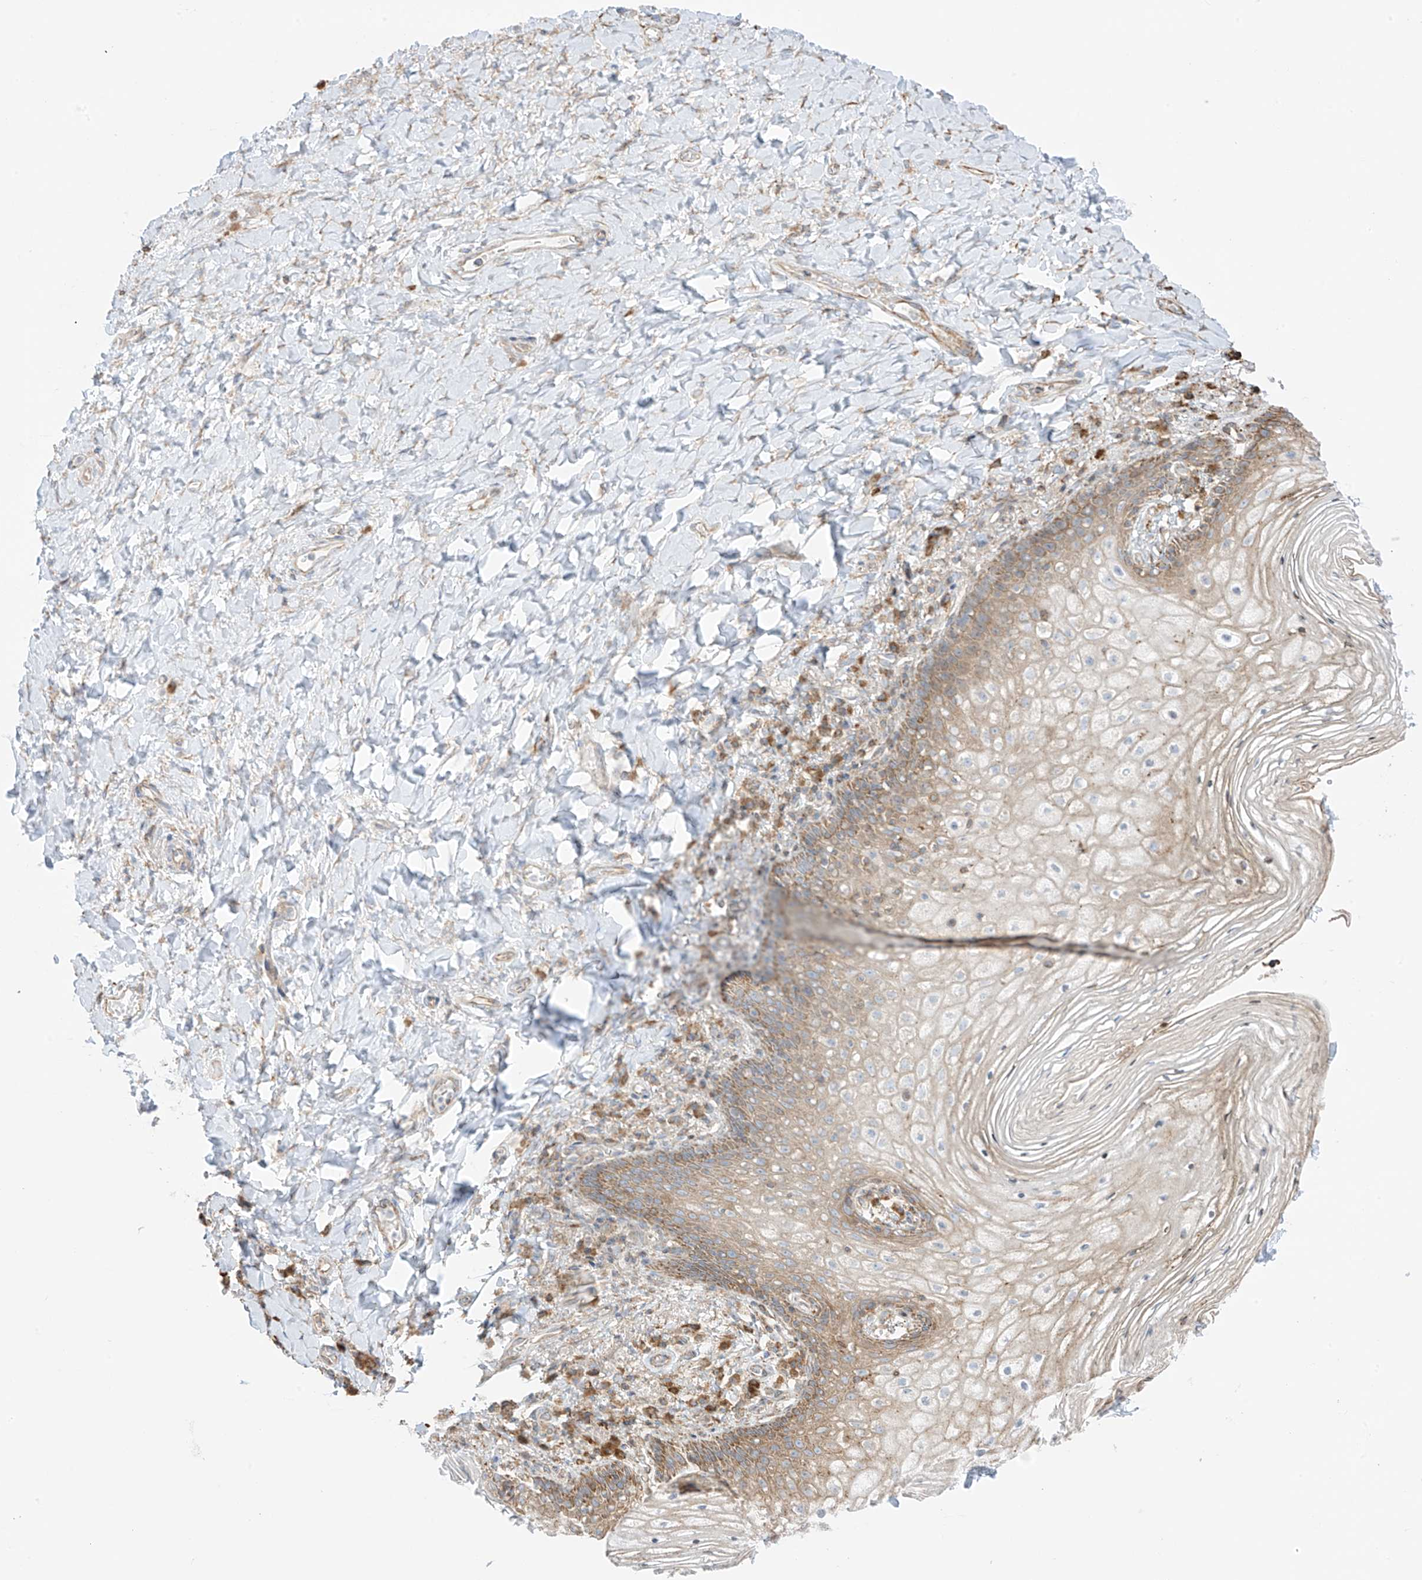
{"staining": {"intensity": "moderate", "quantity": ">75%", "location": "cytoplasmic/membranous"}, "tissue": "vagina", "cell_type": "Squamous epithelial cells", "image_type": "normal", "snomed": [{"axis": "morphology", "description": "Normal tissue, NOS"}, {"axis": "topography", "description": "Vagina"}], "caption": "DAB immunohistochemical staining of benign human vagina reveals moderate cytoplasmic/membranous protein staining in about >75% of squamous epithelial cells.", "gene": "XKR3", "patient": {"sex": "female", "age": 60}}